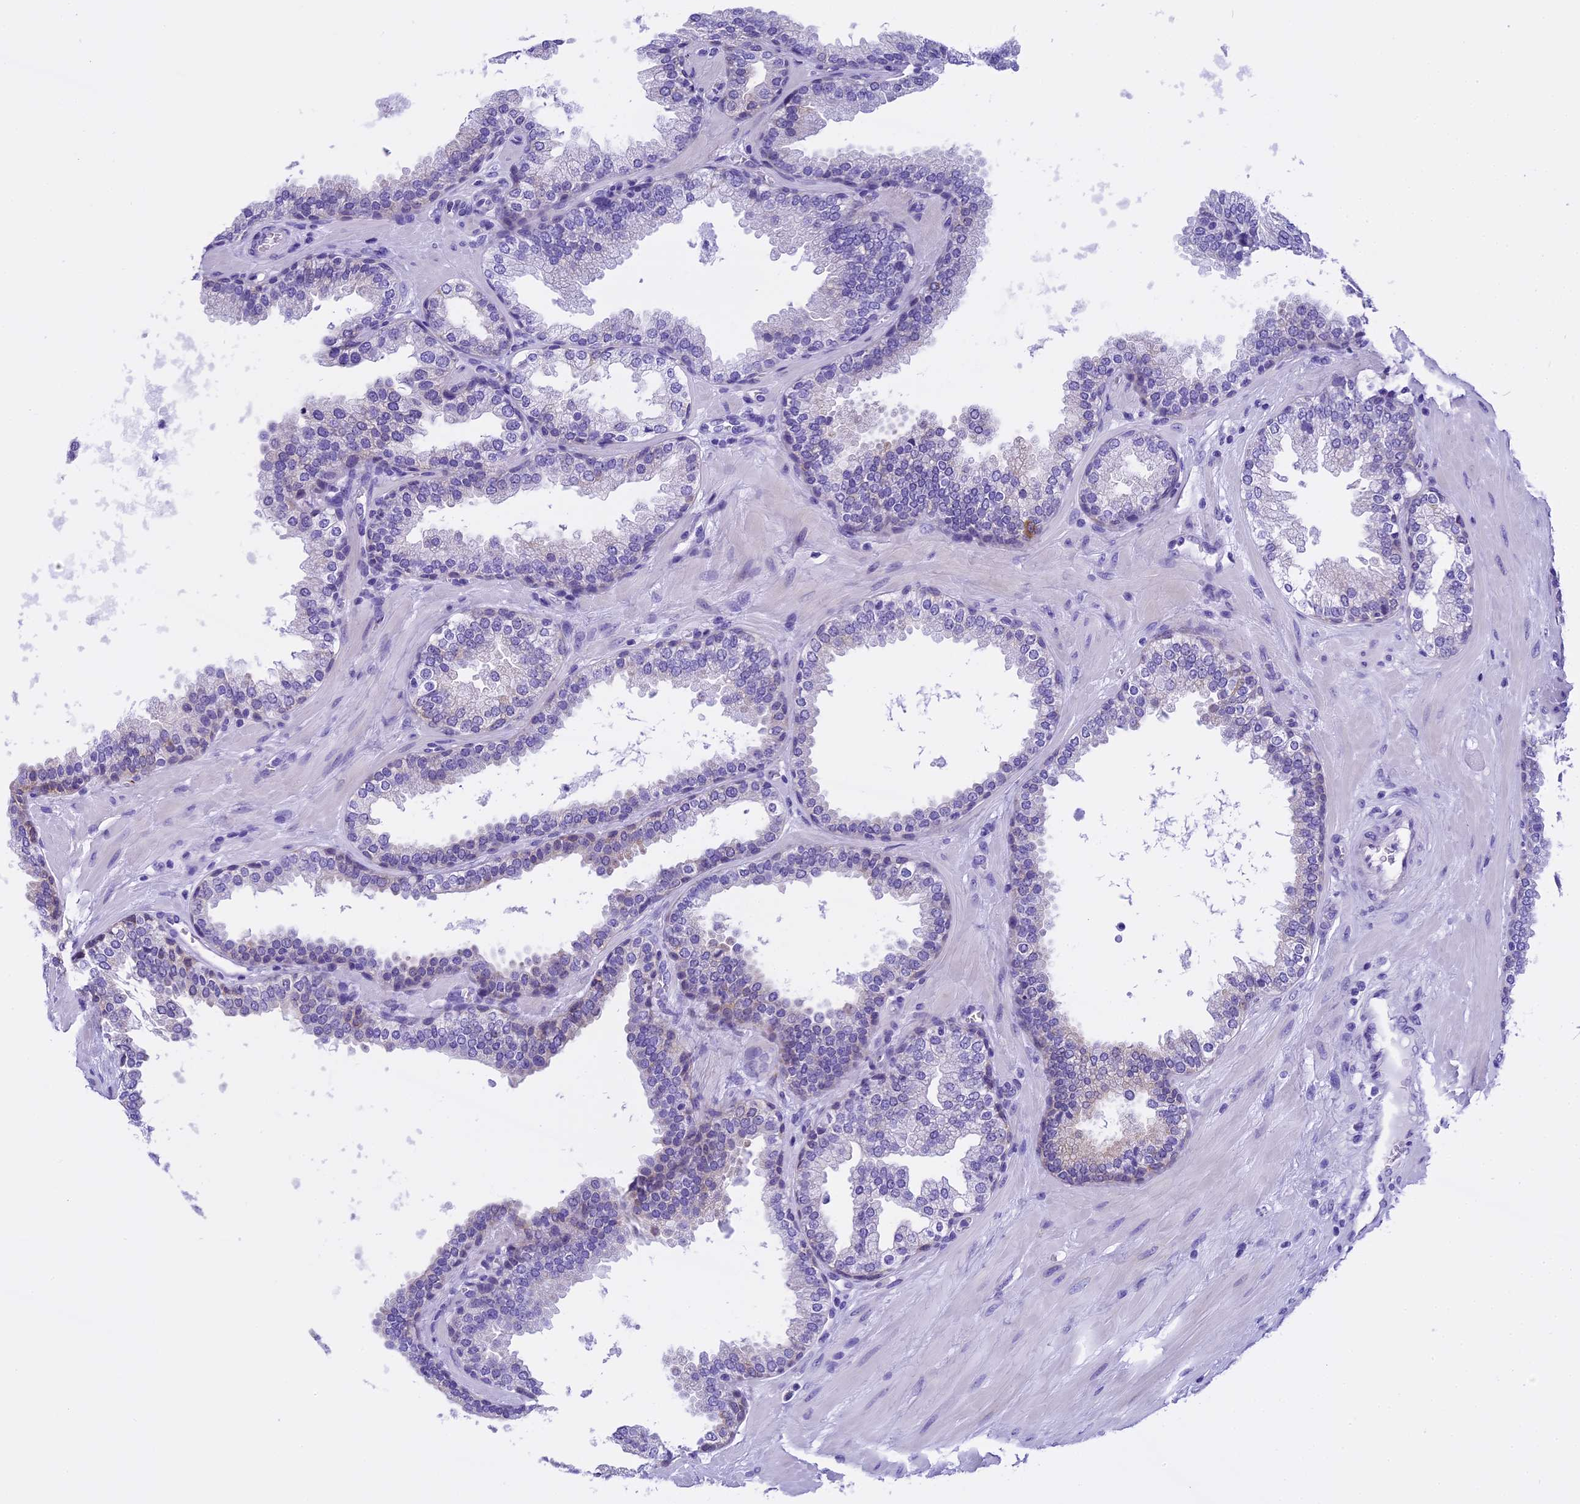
{"staining": {"intensity": "negative", "quantity": "none", "location": "none"}, "tissue": "prostate", "cell_type": "Glandular cells", "image_type": "normal", "snomed": [{"axis": "morphology", "description": "Normal tissue, NOS"}, {"axis": "topography", "description": "Prostate"}], "caption": "Immunohistochemistry (IHC) of benign human prostate reveals no expression in glandular cells.", "gene": "KCTD14", "patient": {"sex": "male", "age": 51}}